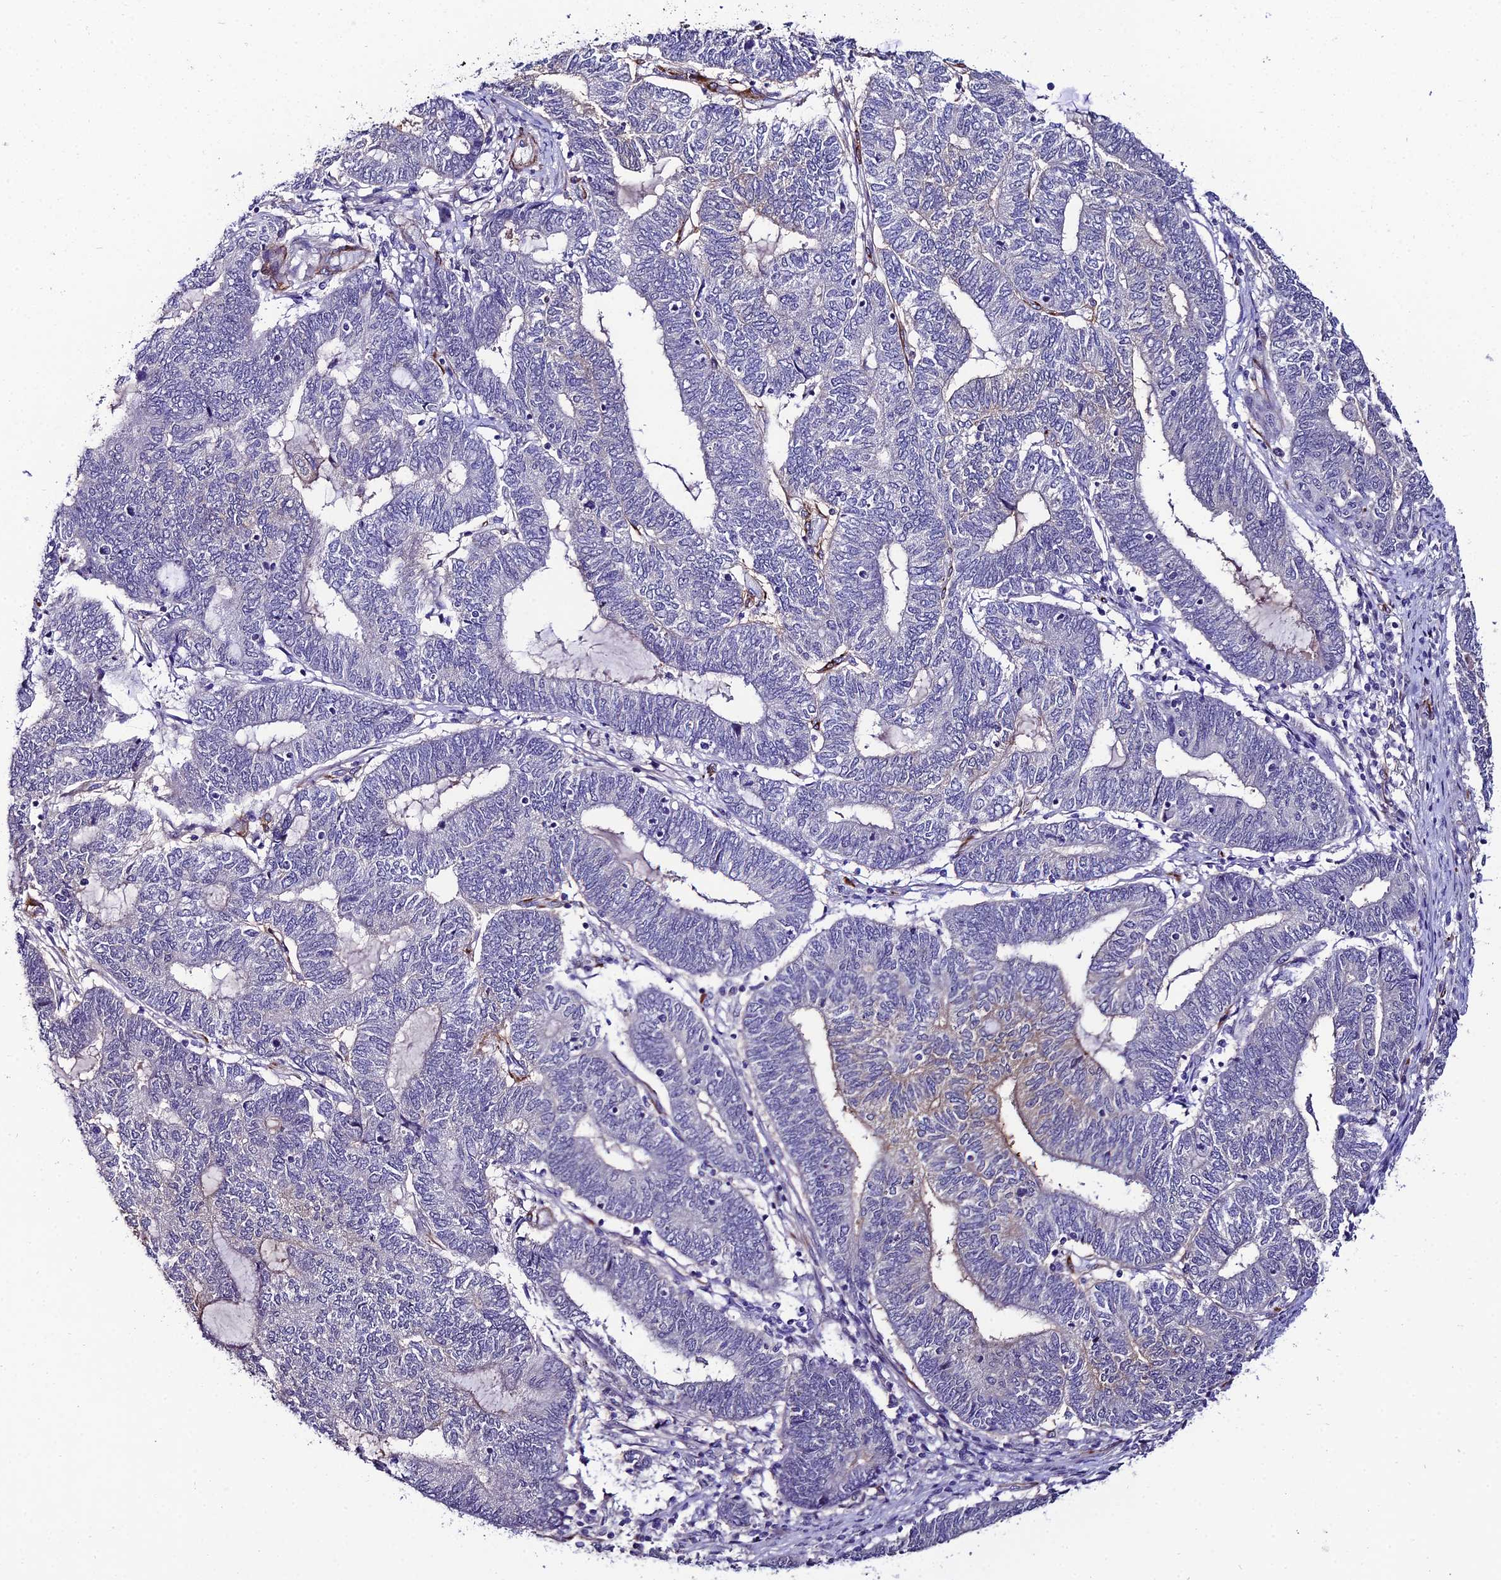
{"staining": {"intensity": "negative", "quantity": "none", "location": "none"}, "tissue": "endometrial cancer", "cell_type": "Tumor cells", "image_type": "cancer", "snomed": [{"axis": "morphology", "description": "Adenocarcinoma, NOS"}, {"axis": "topography", "description": "Uterus"}, {"axis": "topography", "description": "Endometrium"}], "caption": "The micrograph shows no significant staining in tumor cells of adenocarcinoma (endometrial). (DAB (3,3'-diaminobenzidine) IHC with hematoxylin counter stain).", "gene": "SYT15", "patient": {"sex": "female", "age": 70}}